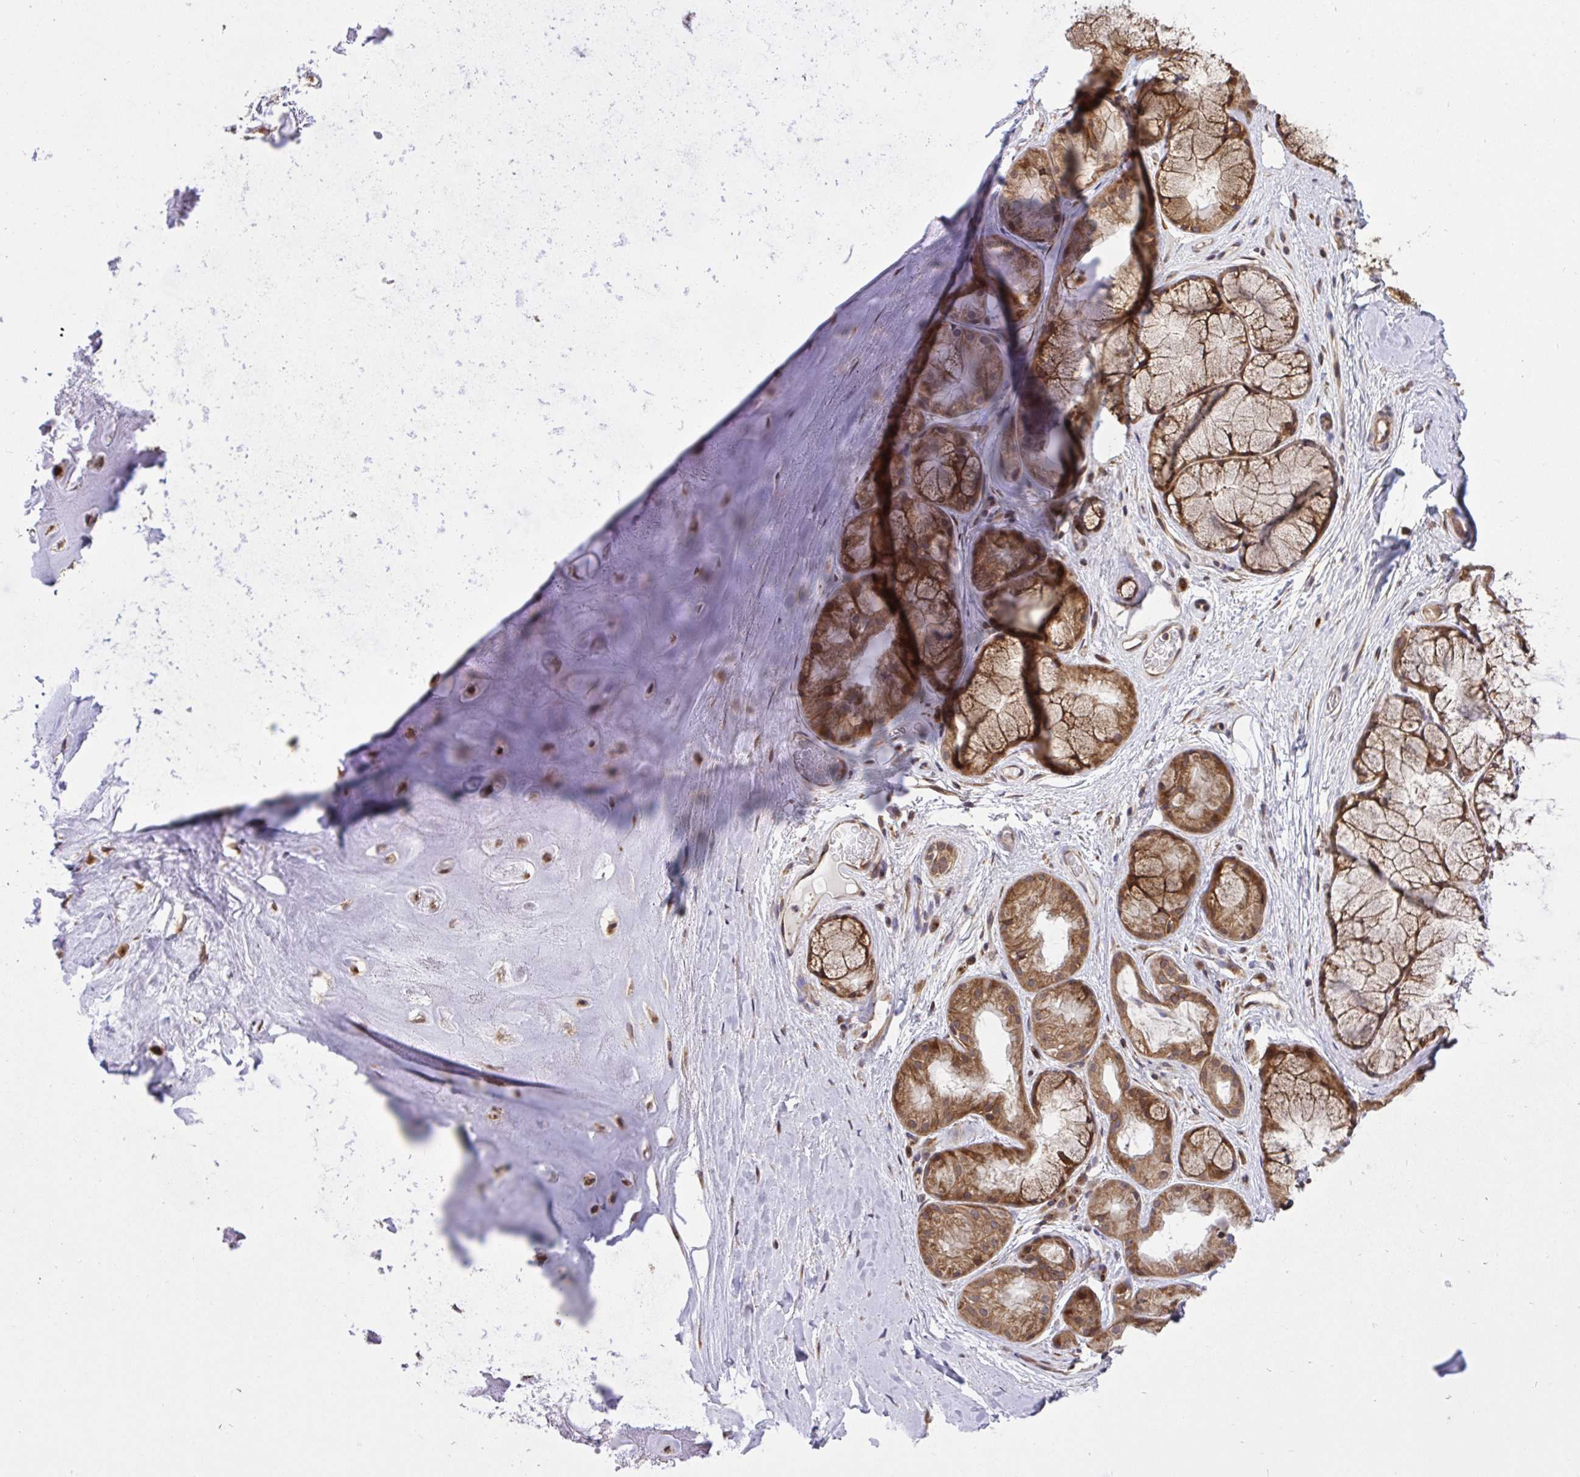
{"staining": {"intensity": "negative", "quantity": "none", "location": "none"}, "tissue": "adipose tissue", "cell_type": "Adipocytes", "image_type": "normal", "snomed": [{"axis": "morphology", "description": "Normal tissue, NOS"}, {"axis": "topography", "description": "Lymph node"}, {"axis": "topography", "description": "Cartilage tissue"}, {"axis": "topography", "description": "Nasopharynx"}], "caption": "Adipocytes show no significant staining in benign adipose tissue. Brightfield microscopy of immunohistochemistry (IHC) stained with DAB (brown) and hematoxylin (blue), captured at high magnification.", "gene": "ERI1", "patient": {"sex": "male", "age": 63}}